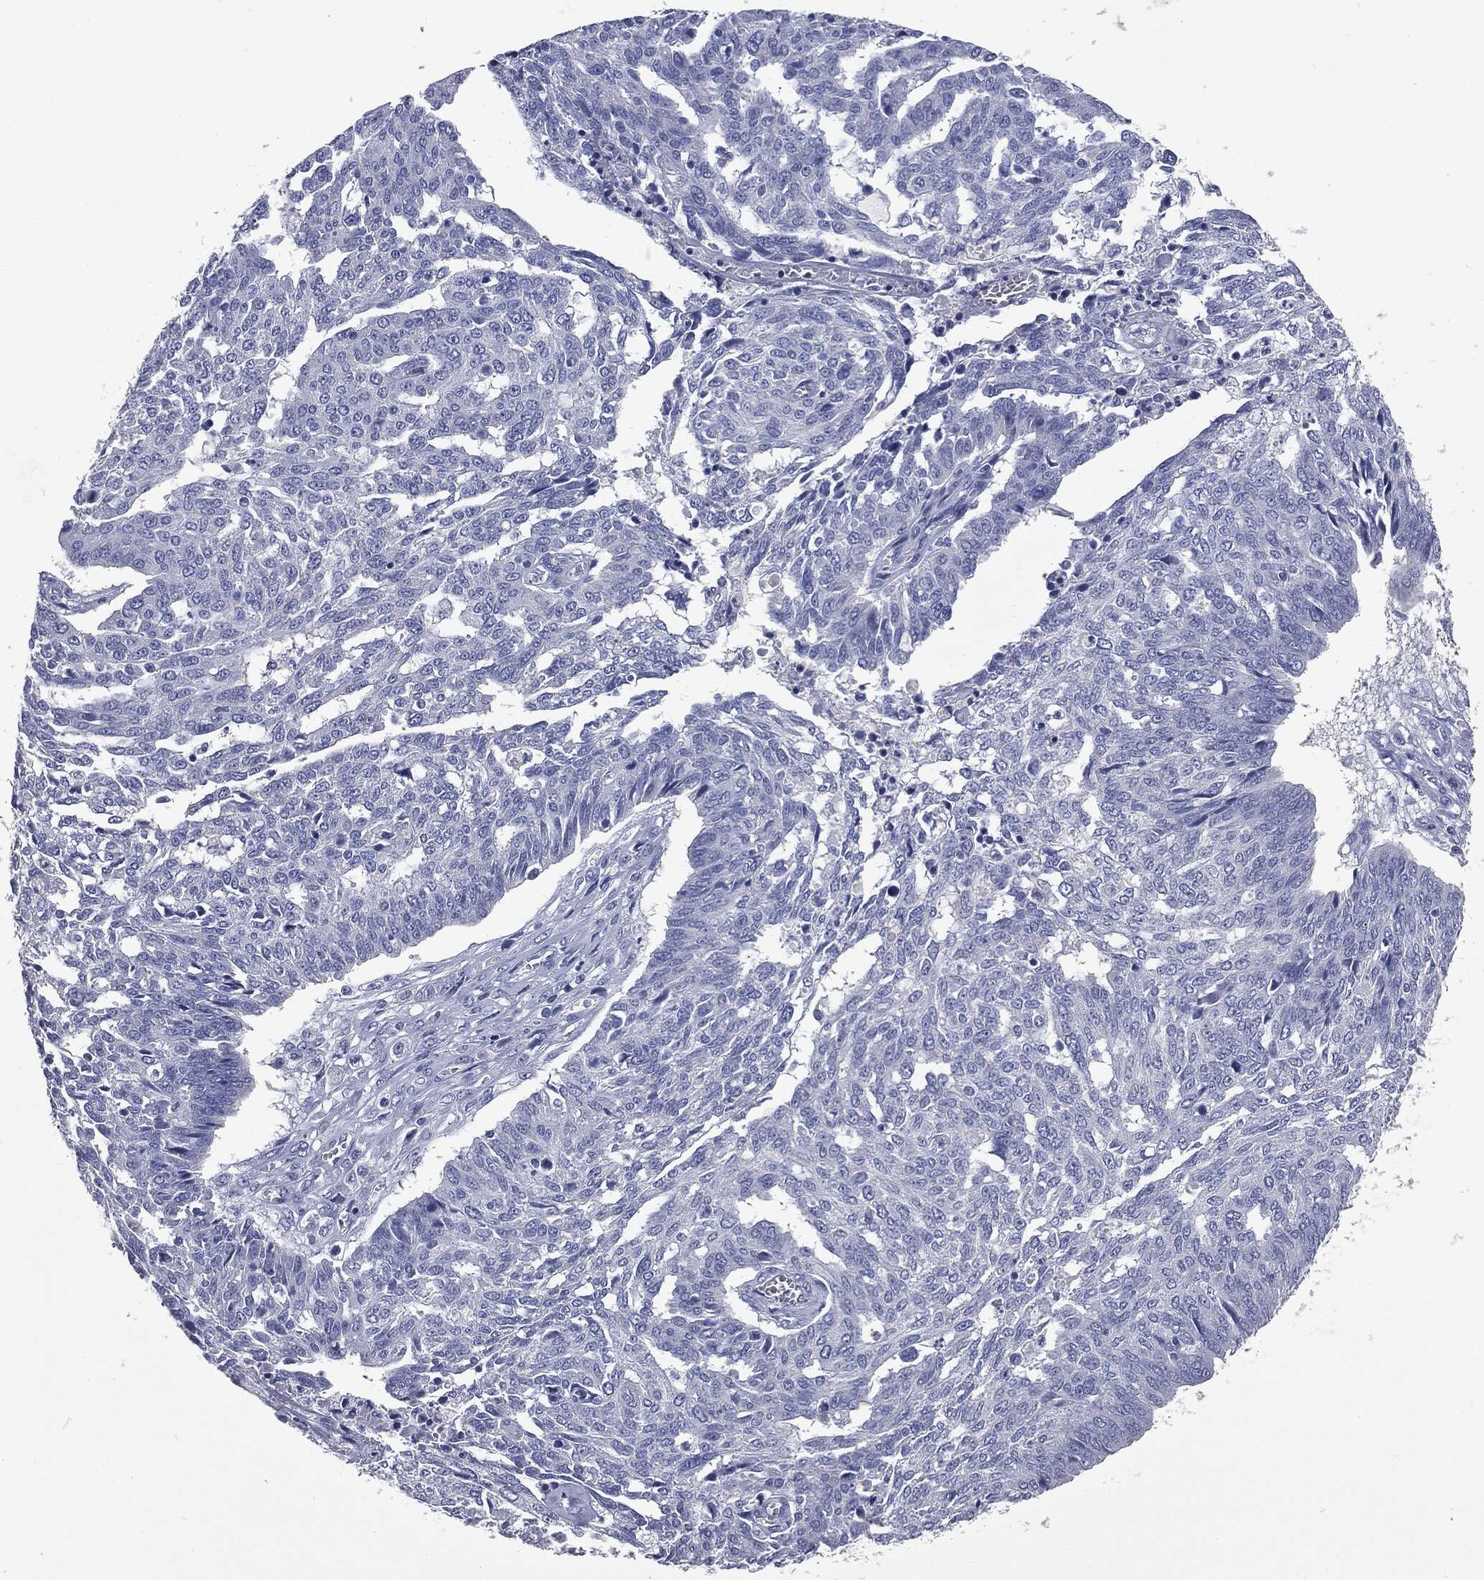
{"staining": {"intensity": "negative", "quantity": "none", "location": "none"}, "tissue": "ovarian cancer", "cell_type": "Tumor cells", "image_type": "cancer", "snomed": [{"axis": "morphology", "description": "Cystadenocarcinoma, serous, NOS"}, {"axis": "topography", "description": "Ovary"}], "caption": "Immunohistochemistry (IHC) of serous cystadenocarcinoma (ovarian) shows no staining in tumor cells.", "gene": "ATP2A1", "patient": {"sex": "female", "age": 67}}